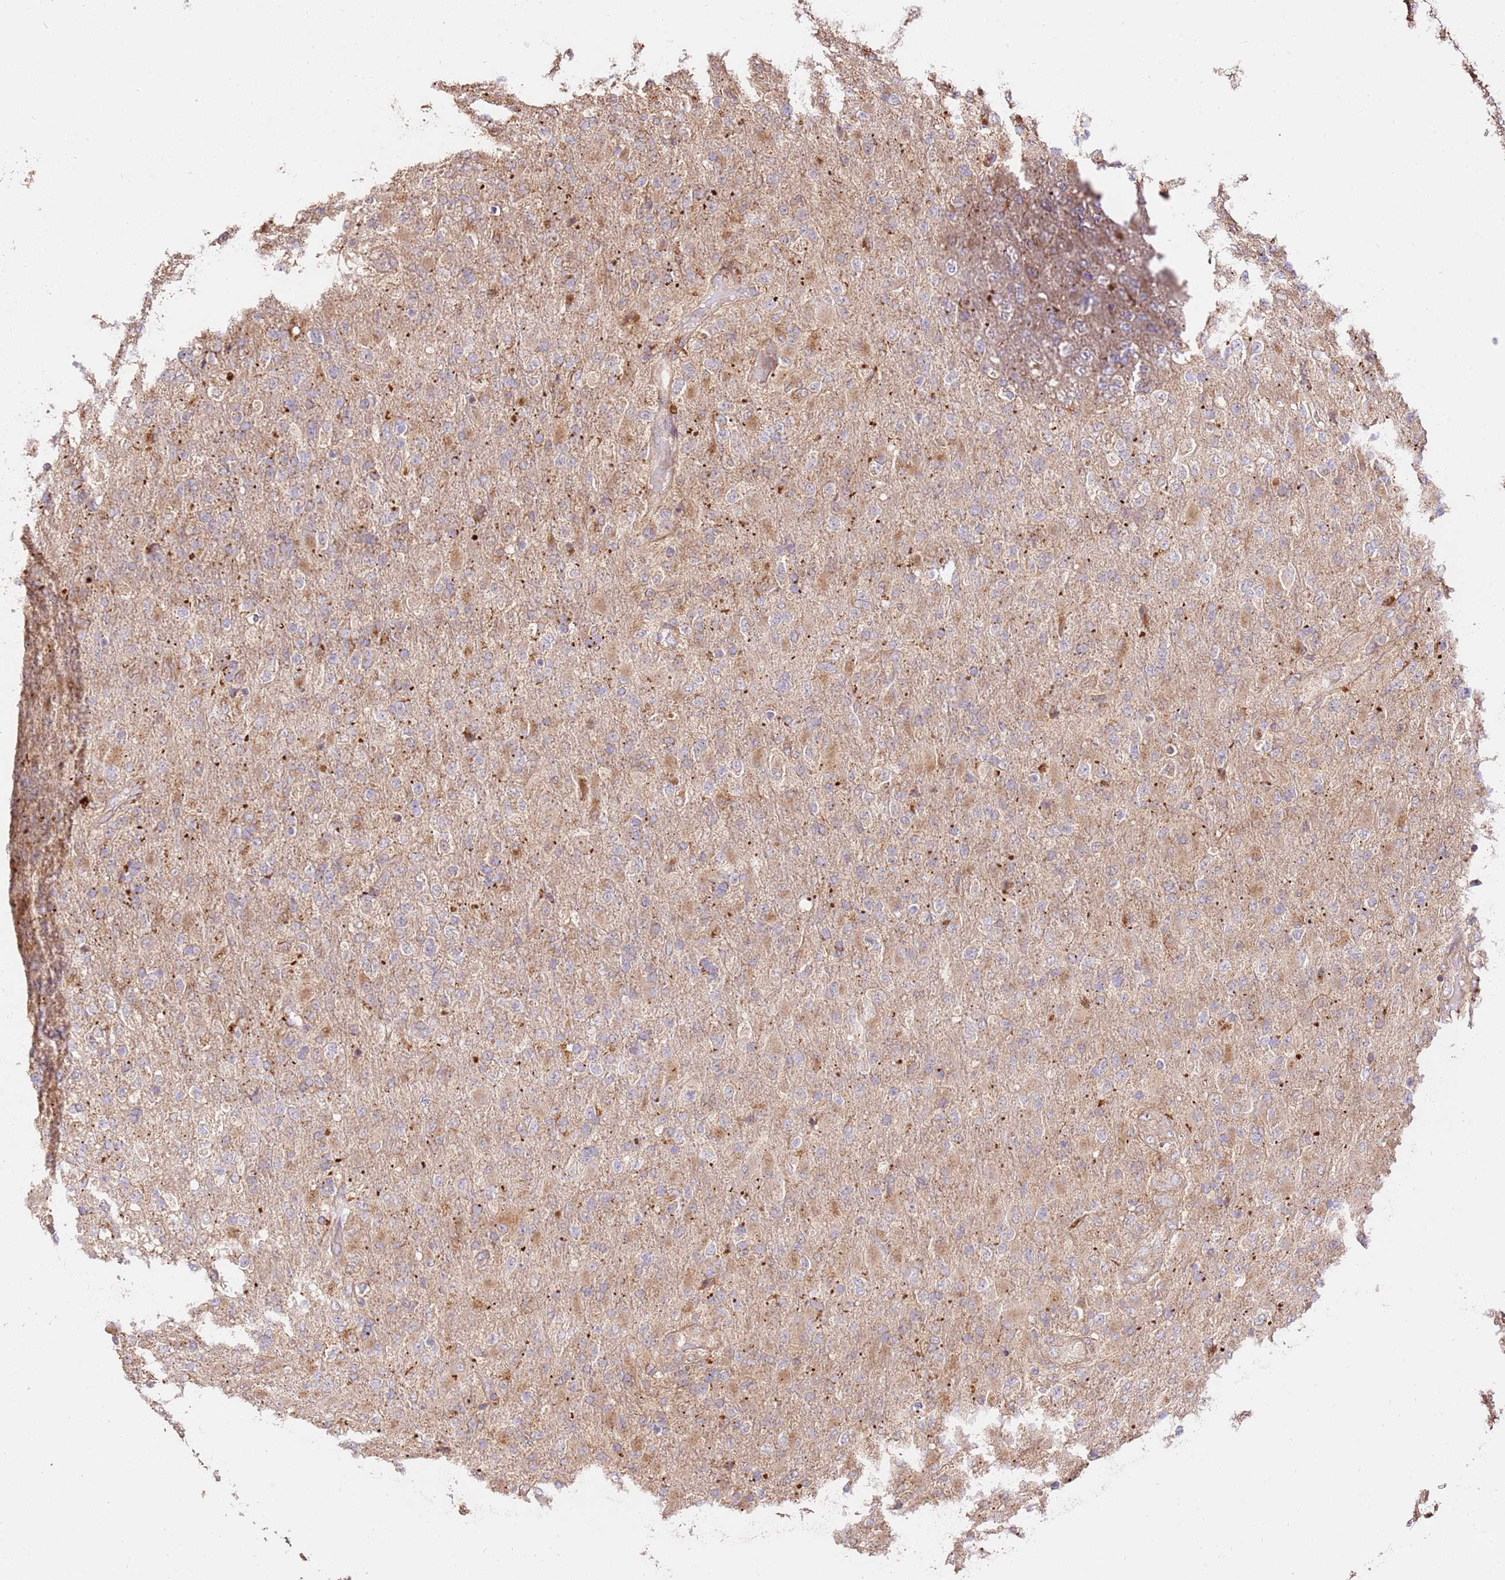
{"staining": {"intensity": "moderate", "quantity": "25%-75%", "location": "cytoplasmic/membranous"}, "tissue": "glioma", "cell_type": "Tumor cells", "image_type": "cancer", "snomed": [{"axis": "morphology", "description": "Glioma, malignant, Low grade"}, {"axis": "topography", "description": "Brain"}], "caption": "Immunohistochemistry of human glioma reveals medium levels of moderate cytoplasmic/membranous positivity in about 25%-75% of tumor cells. The protein of interest is stained brown, and the nuclei are stained in blue (DAB (3,3'-diaminobenzidine) IHC with brightfield microscopy, high magnification).", "gene": "CEP55", "patient": {"sex": "male", "age": 65}}